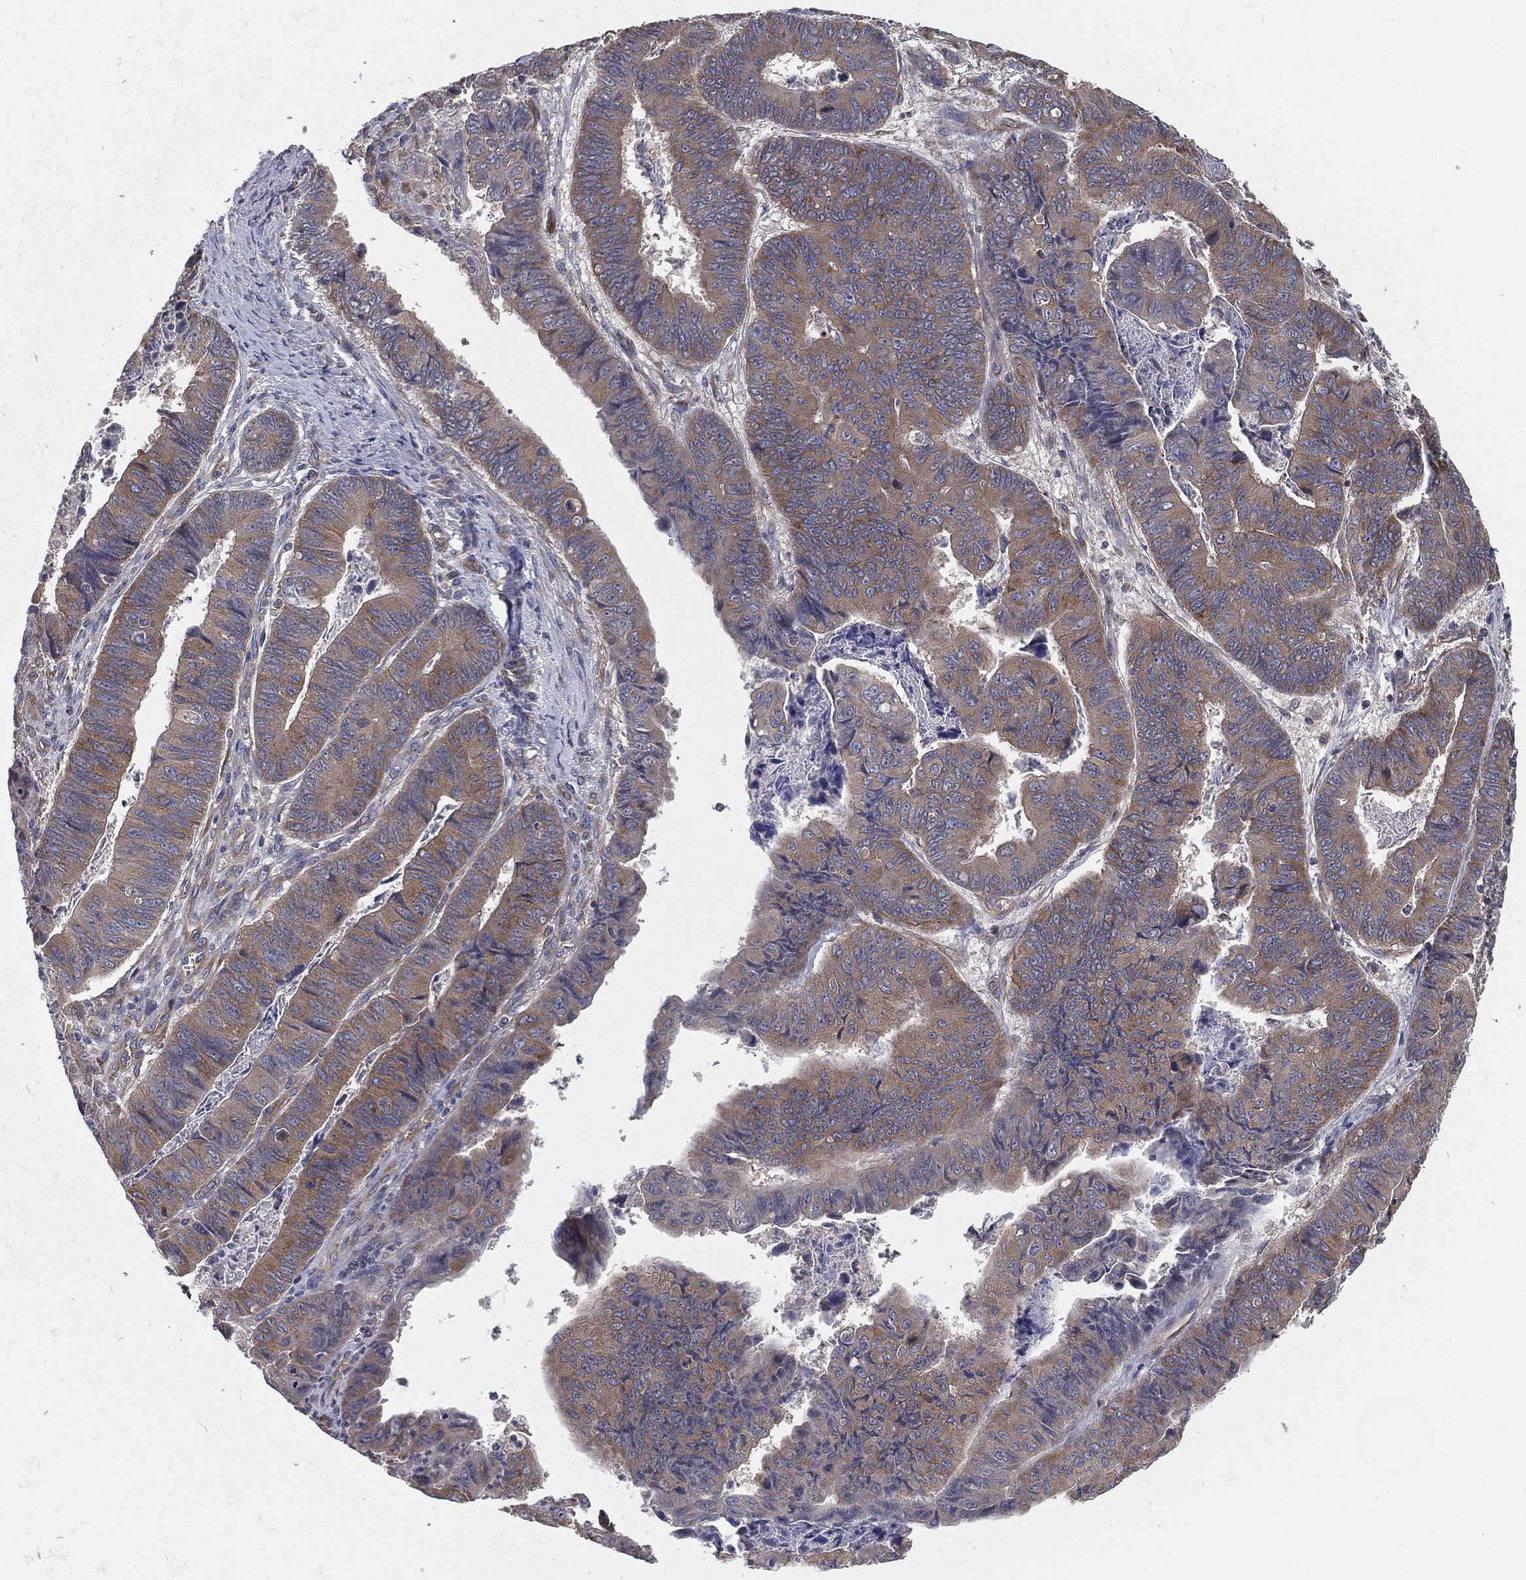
{"staining": {"intensity": "weak", "quantity": ">75%", "location": "cytoplasmic/membranous"}, "tissue": "stomach cancer", "cell_type": "Tumor cells", "image_type": "cancer", "snomed": [{"axis": "morphology", "description": "Adenocarcinoma, NOS"}, {"axis": "topography", "description": "Stomach, lower"}], "caption": "Stomach cancer stained for a protein demonstrates weak cytoplasmic/membranous positivity in tumor cells. The staining was performed using DAB to visualize the protein expression in brown, while the nuclei were stained in blue with hematoxylin (Magnification: 20x).", "gene": "EIF2B5", "patient": {"sex": "male", "age": 77}}